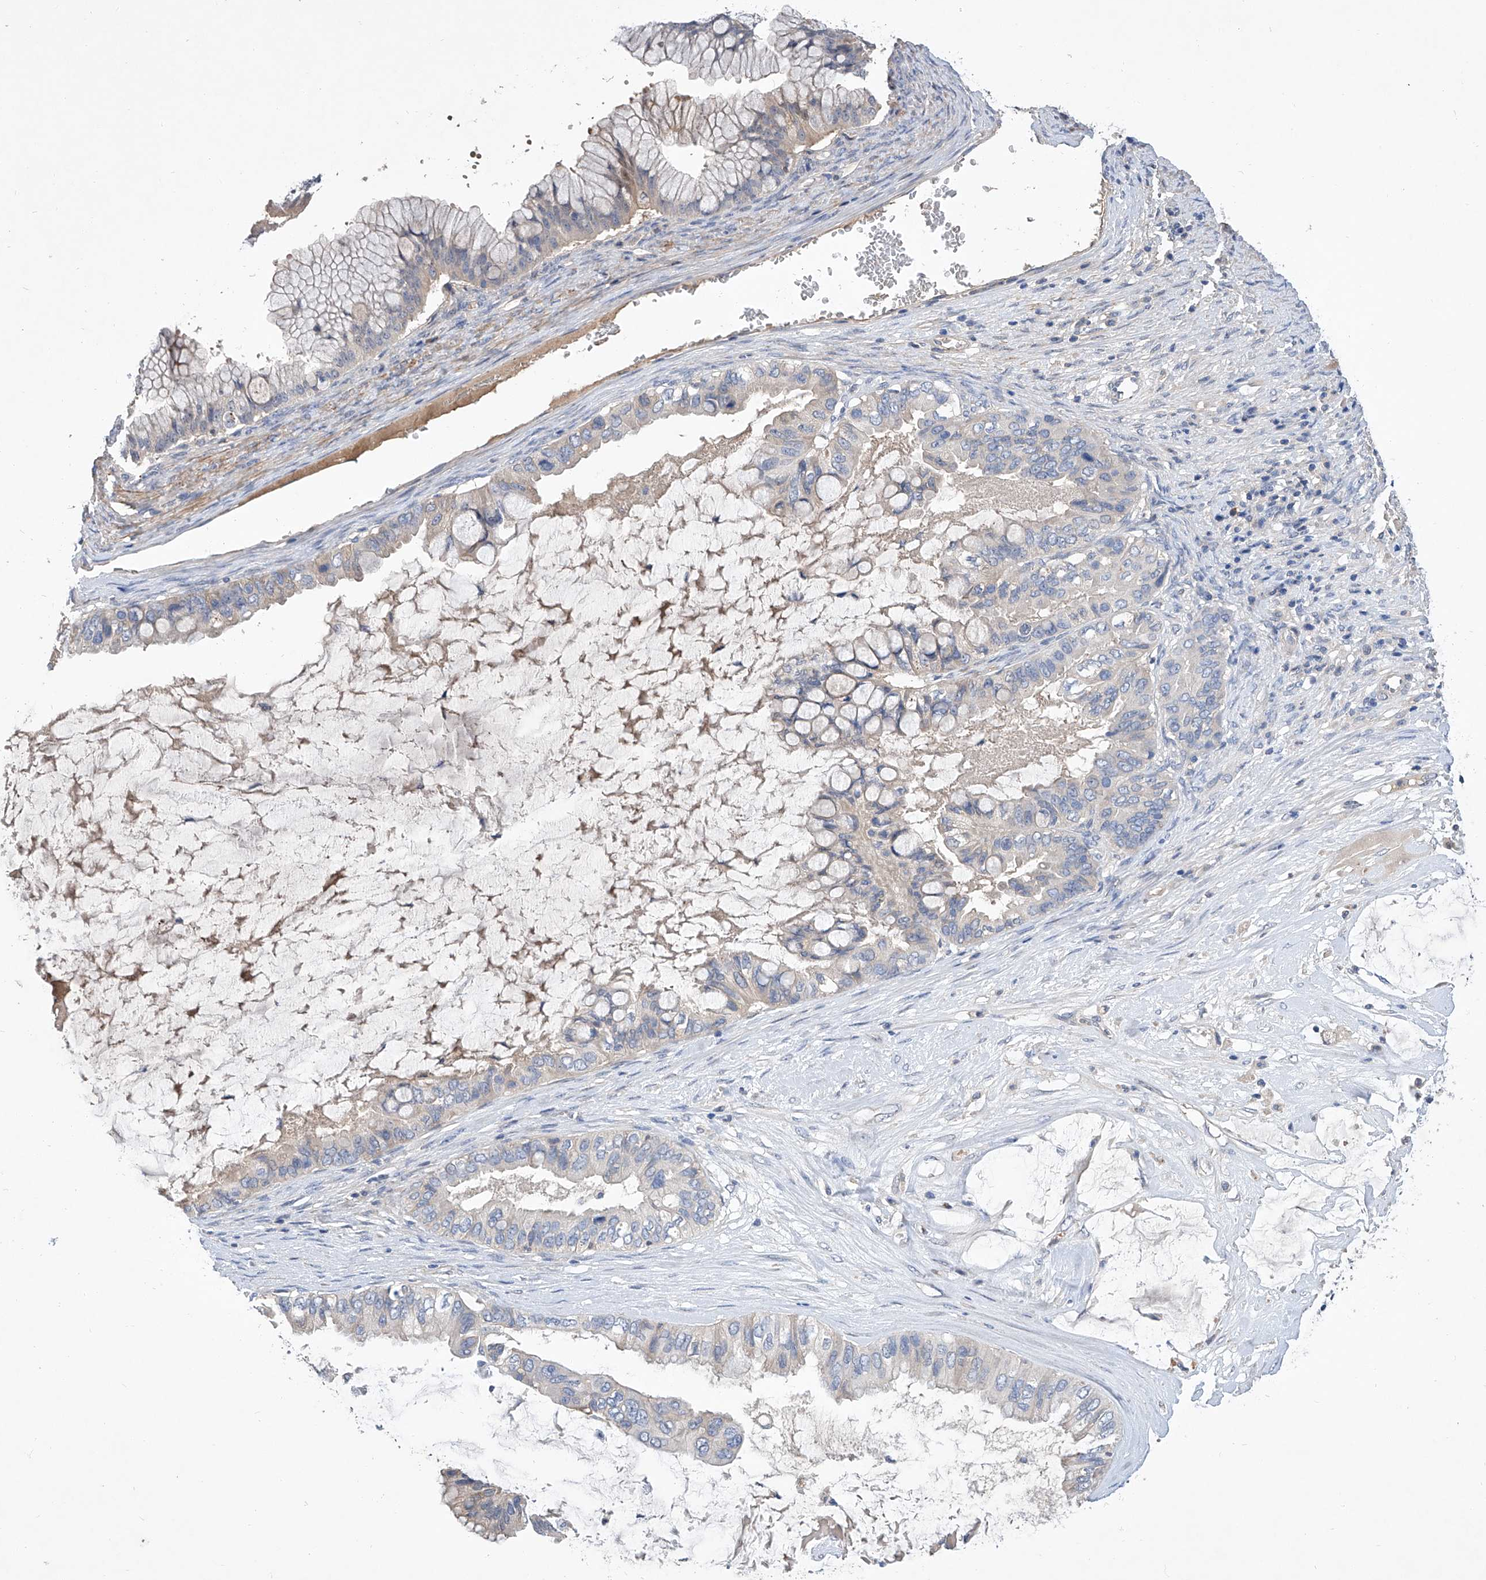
{"staining": {"intensity": "negative", "quantity": "none", "location": "none"}, "tissue": "ovarian cancer", "cell_type": "Tumor cells", "image_type": "cancer", "snomed": [{"axis": "morphology", "description": "Cystadenocarcinoma, mucinous, NOS"}, {"axis": "topography", "description": "Ovary"}], "caption": "Immunohistochemistry (IHC) of ovarian mucinous cystadenocarcinoma displays no positivity in tumor cells. Nuclei are stained in blue.", "gene": "GPT", "patient": {"sex": "female", "age": 80}}